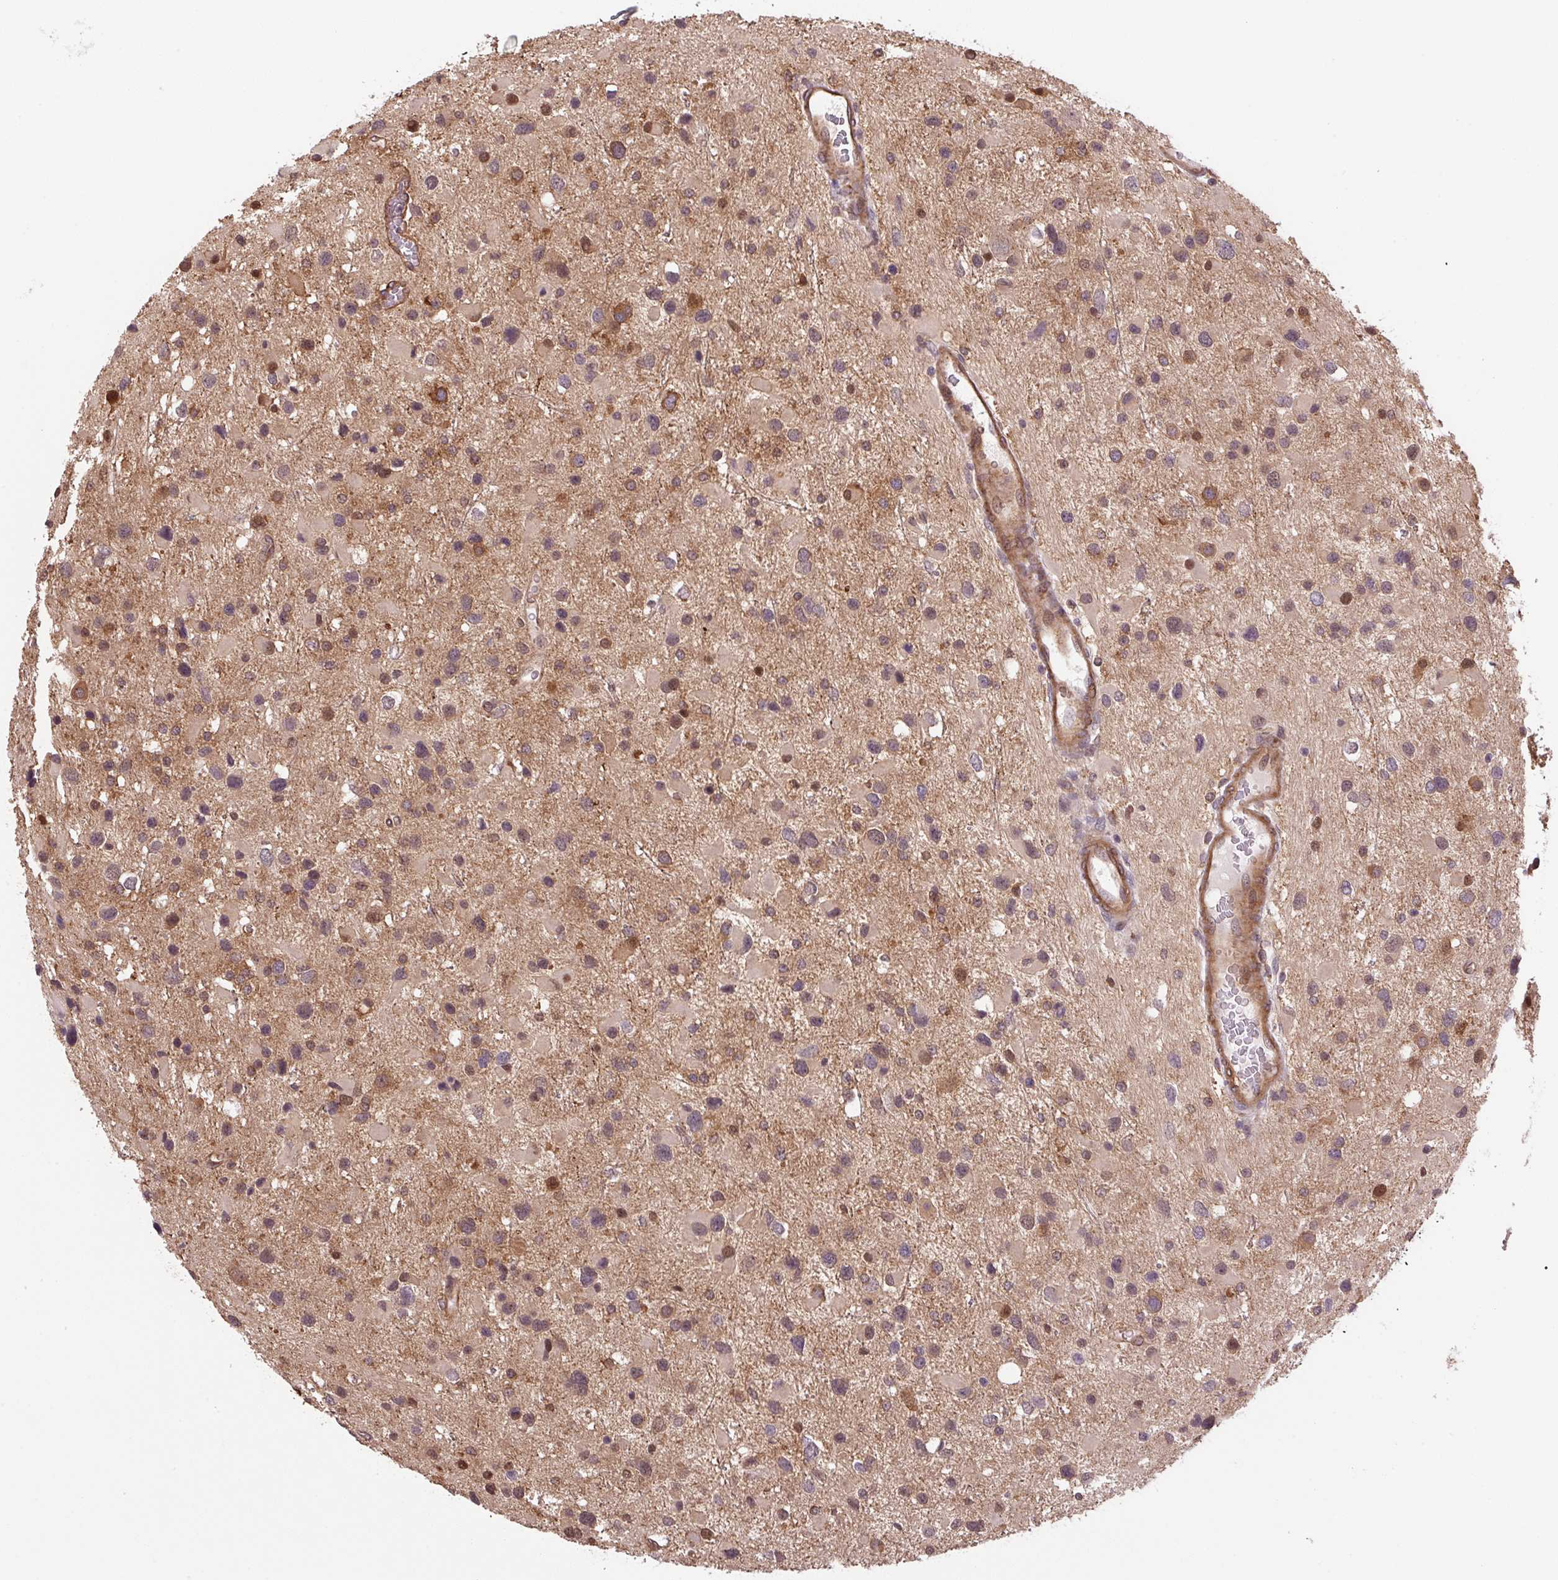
{"staining": {"intensity": "moderate", "quantity": "<25%", "location": "cytoplasmic/membranous"}, "tissue": "glioma", "cell_type": "Tumor cells", "image_type": "cancer", "snomed": [{"axis": "morphology", "description": "Glioma, malignant, Low grade"}, {"axis": "topography", "description": "Brain"}], "caption": "Glioma tissue displays moderate cytoplasmic/membranous staining in approximately <25% of tumor cells", "gene": "SEPTIN10", "patient": {"sex": "female", "age": 32}}